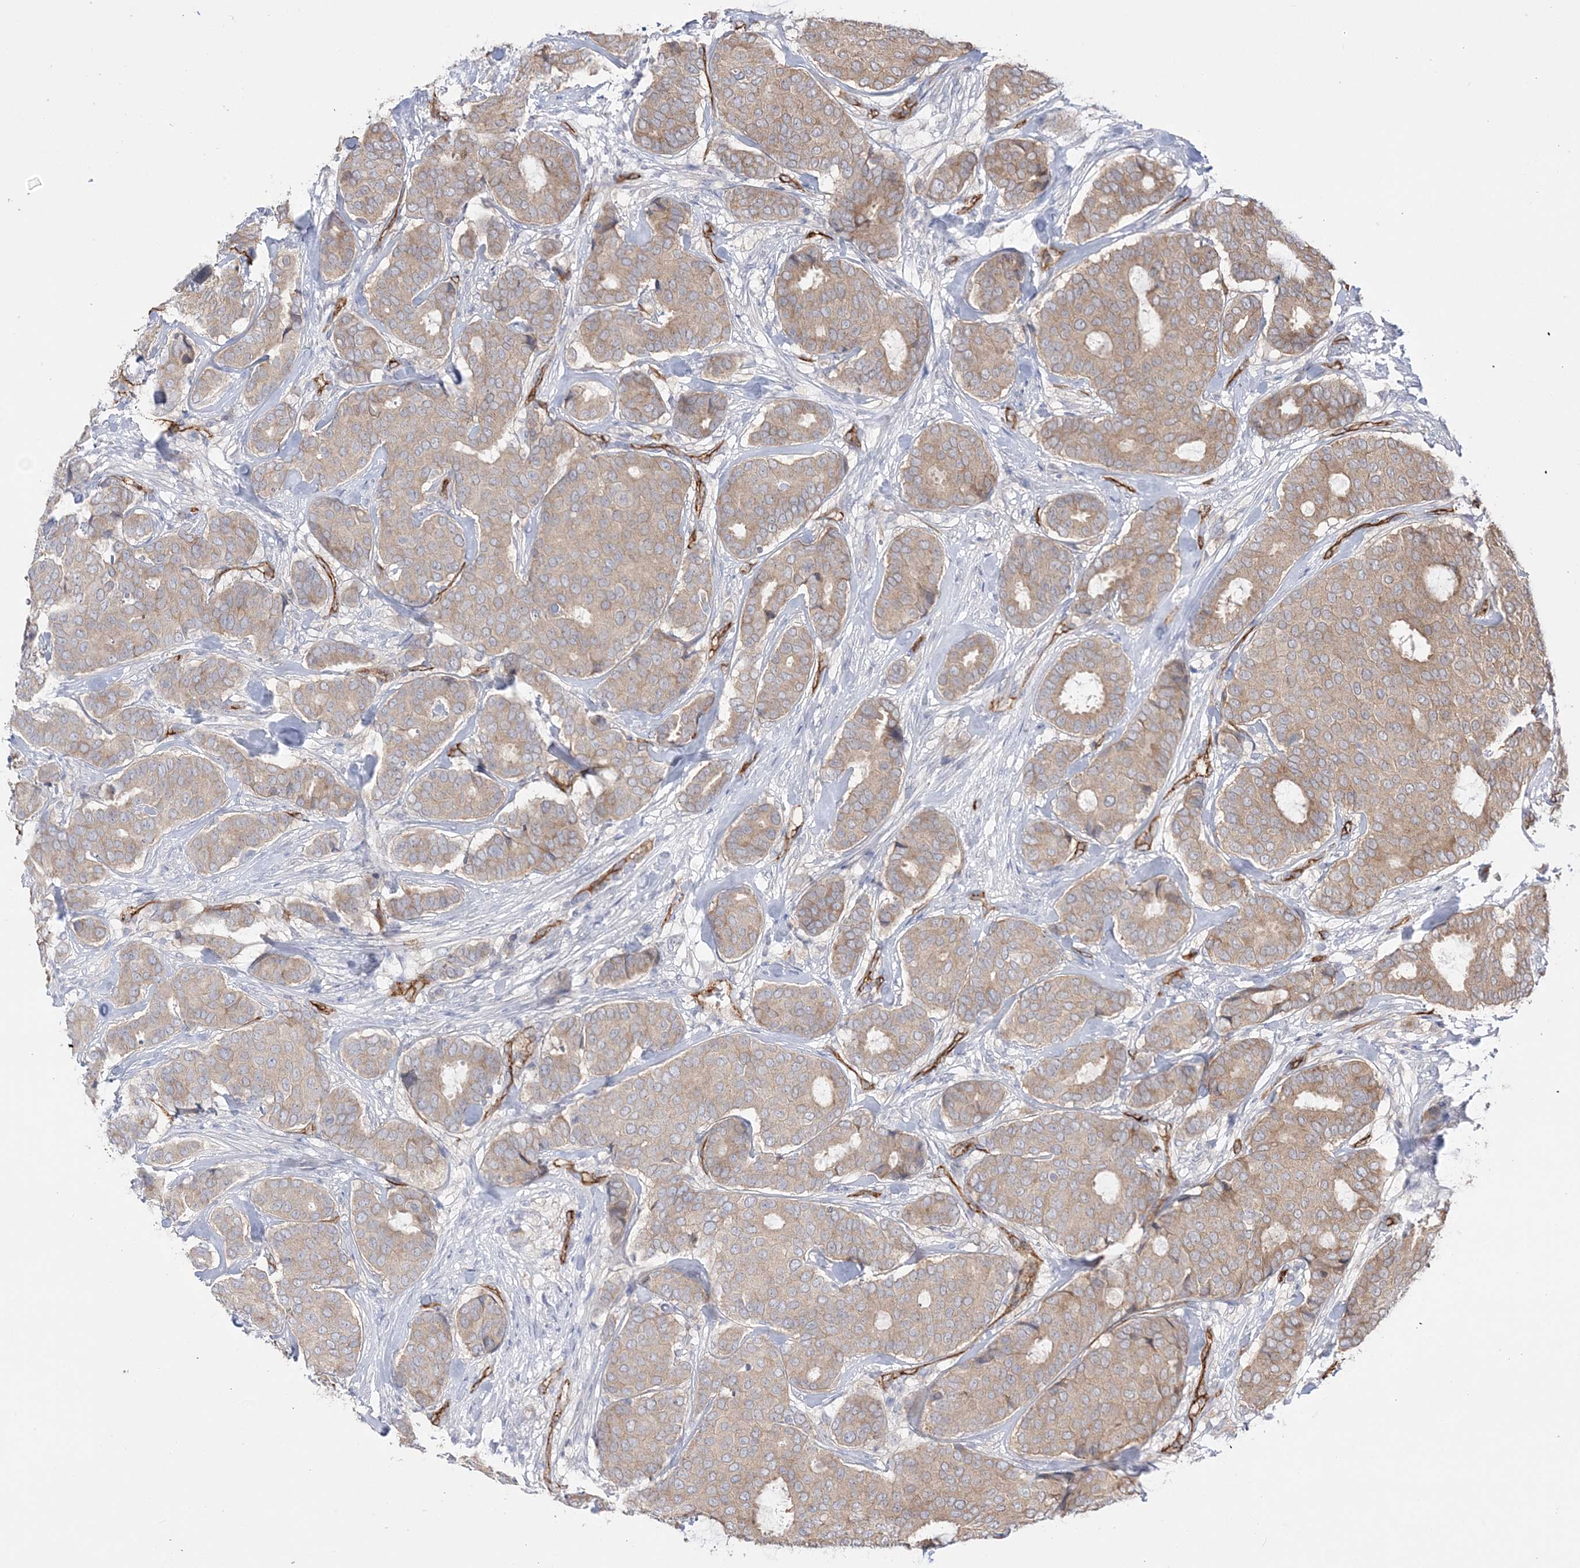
{"staining": {"intensity": "weak", "quantity": ">75%", "location": "cytoplasmic/membranous"}, "tissue": "breast cancer", "cell_type": "Tumor cells", "image_type": "cancer", "snomed": [{"axis": "morphology", "description": "Duct carcinoma"}, {"axis": "topography", "description": "Breast"}], "caption": "The micrograph shows a brown stain indicating the presence of a protein in the cytoplasmic/membranous of tumor cells in breast cancer. The protein is shown in brown color, while the nuclei are stained blue.", "gene": "FARSB", "patient": {"sex": "female", "age": 75}}